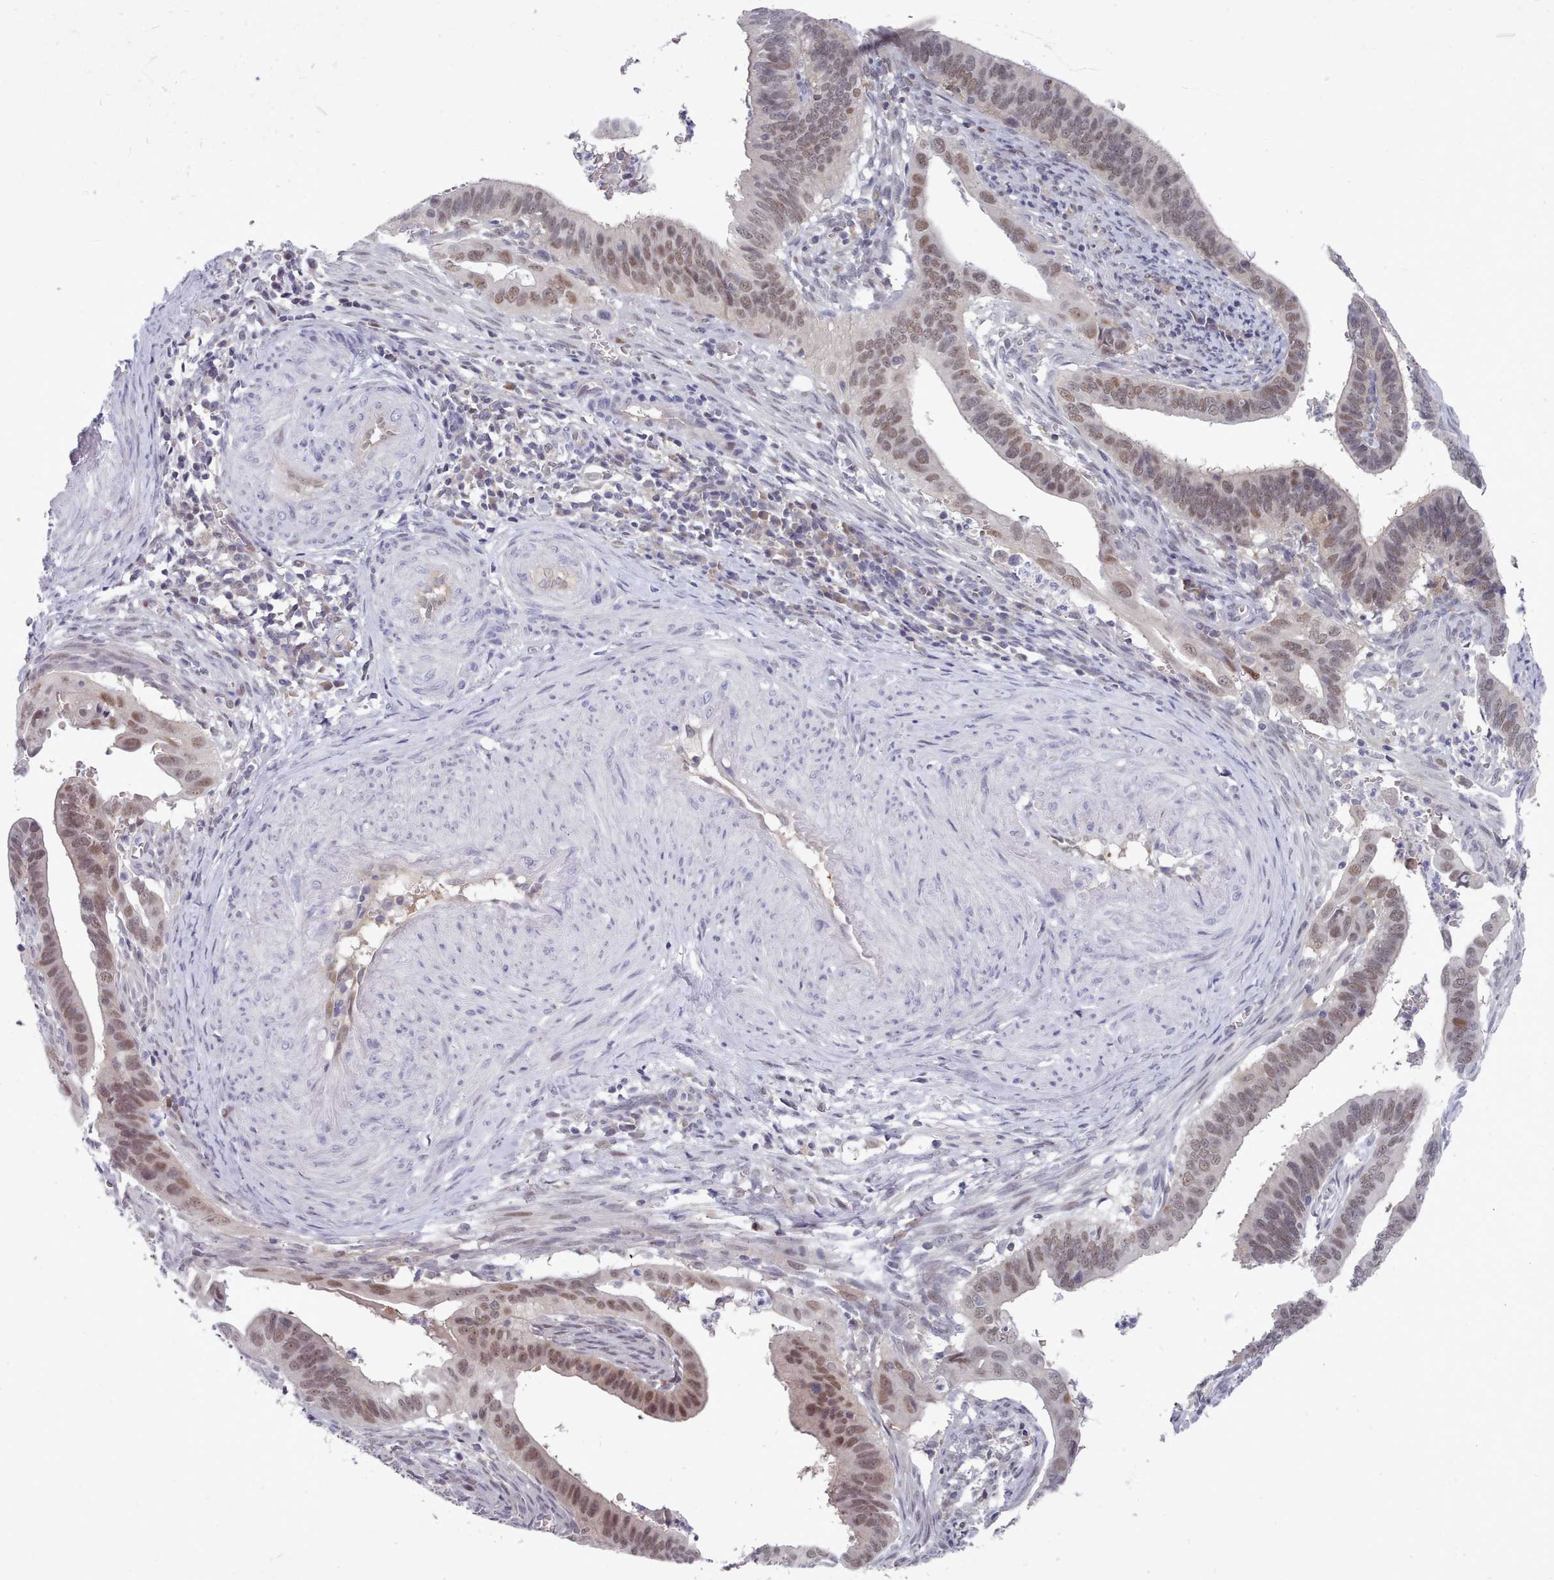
{"staining": {"intensity": "moderate", "quantity": "25%-75%", "location": "nuclear"}, "tissue": "cervical cancer", "cell_type": "Tumor cells", "image_type": "cancer", "snomed": [{"axis": "morphology", "description": "Adenocarcinoma, NOS"}, {"axis": "topography", "description": "Cervix"}], "caption": "IHC histopathology image of neoplastic tissue: human cervical cancer (adenocarcinoma) stained using IHC reveals medium levels of moderate protein expression localized specifically in the nuclear of tumor cells, appearing as a nuclear brown color.", "gene": "GINS1", "patient": {"sex": "female", "age": 42}}